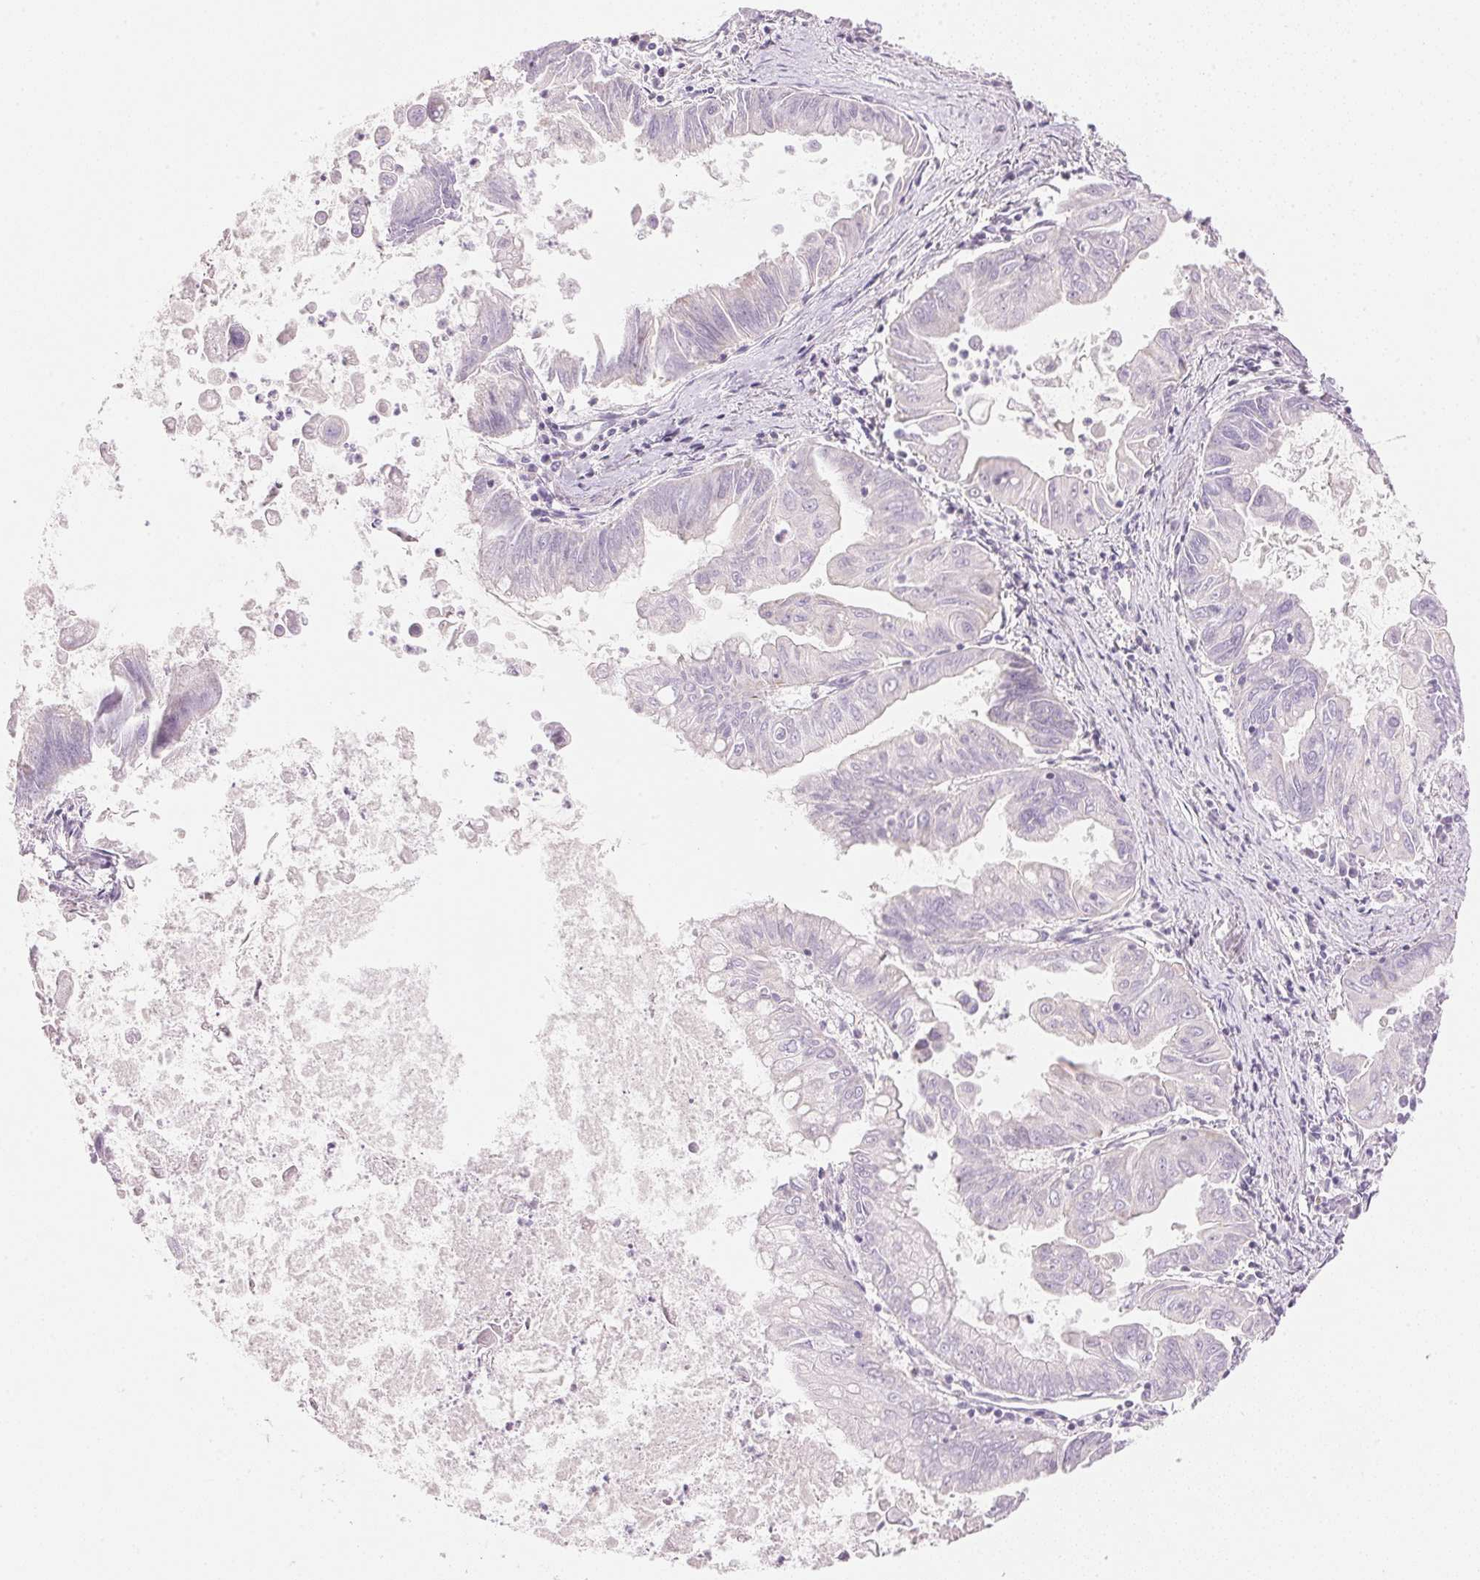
{"staining": {"intensity": "negative", "quantity": "none", "location": "none"}, "tissue": "stomach cancer", "cell_type": "Tumor cells", "image_type": "cancer", "snomed": [{"axis": "morphology", "description": "Adenocarcinoma, NOS"}, {"axis": "topography", "description": "Stomach, upper"}], "caption": "IHC micrograph of stomach adenocarcinoma stained for a protein (brown), which displays no positivity in tumor cells.", "gene": "CYP11B1", "patient": {"sex": "male", "age": 80}}